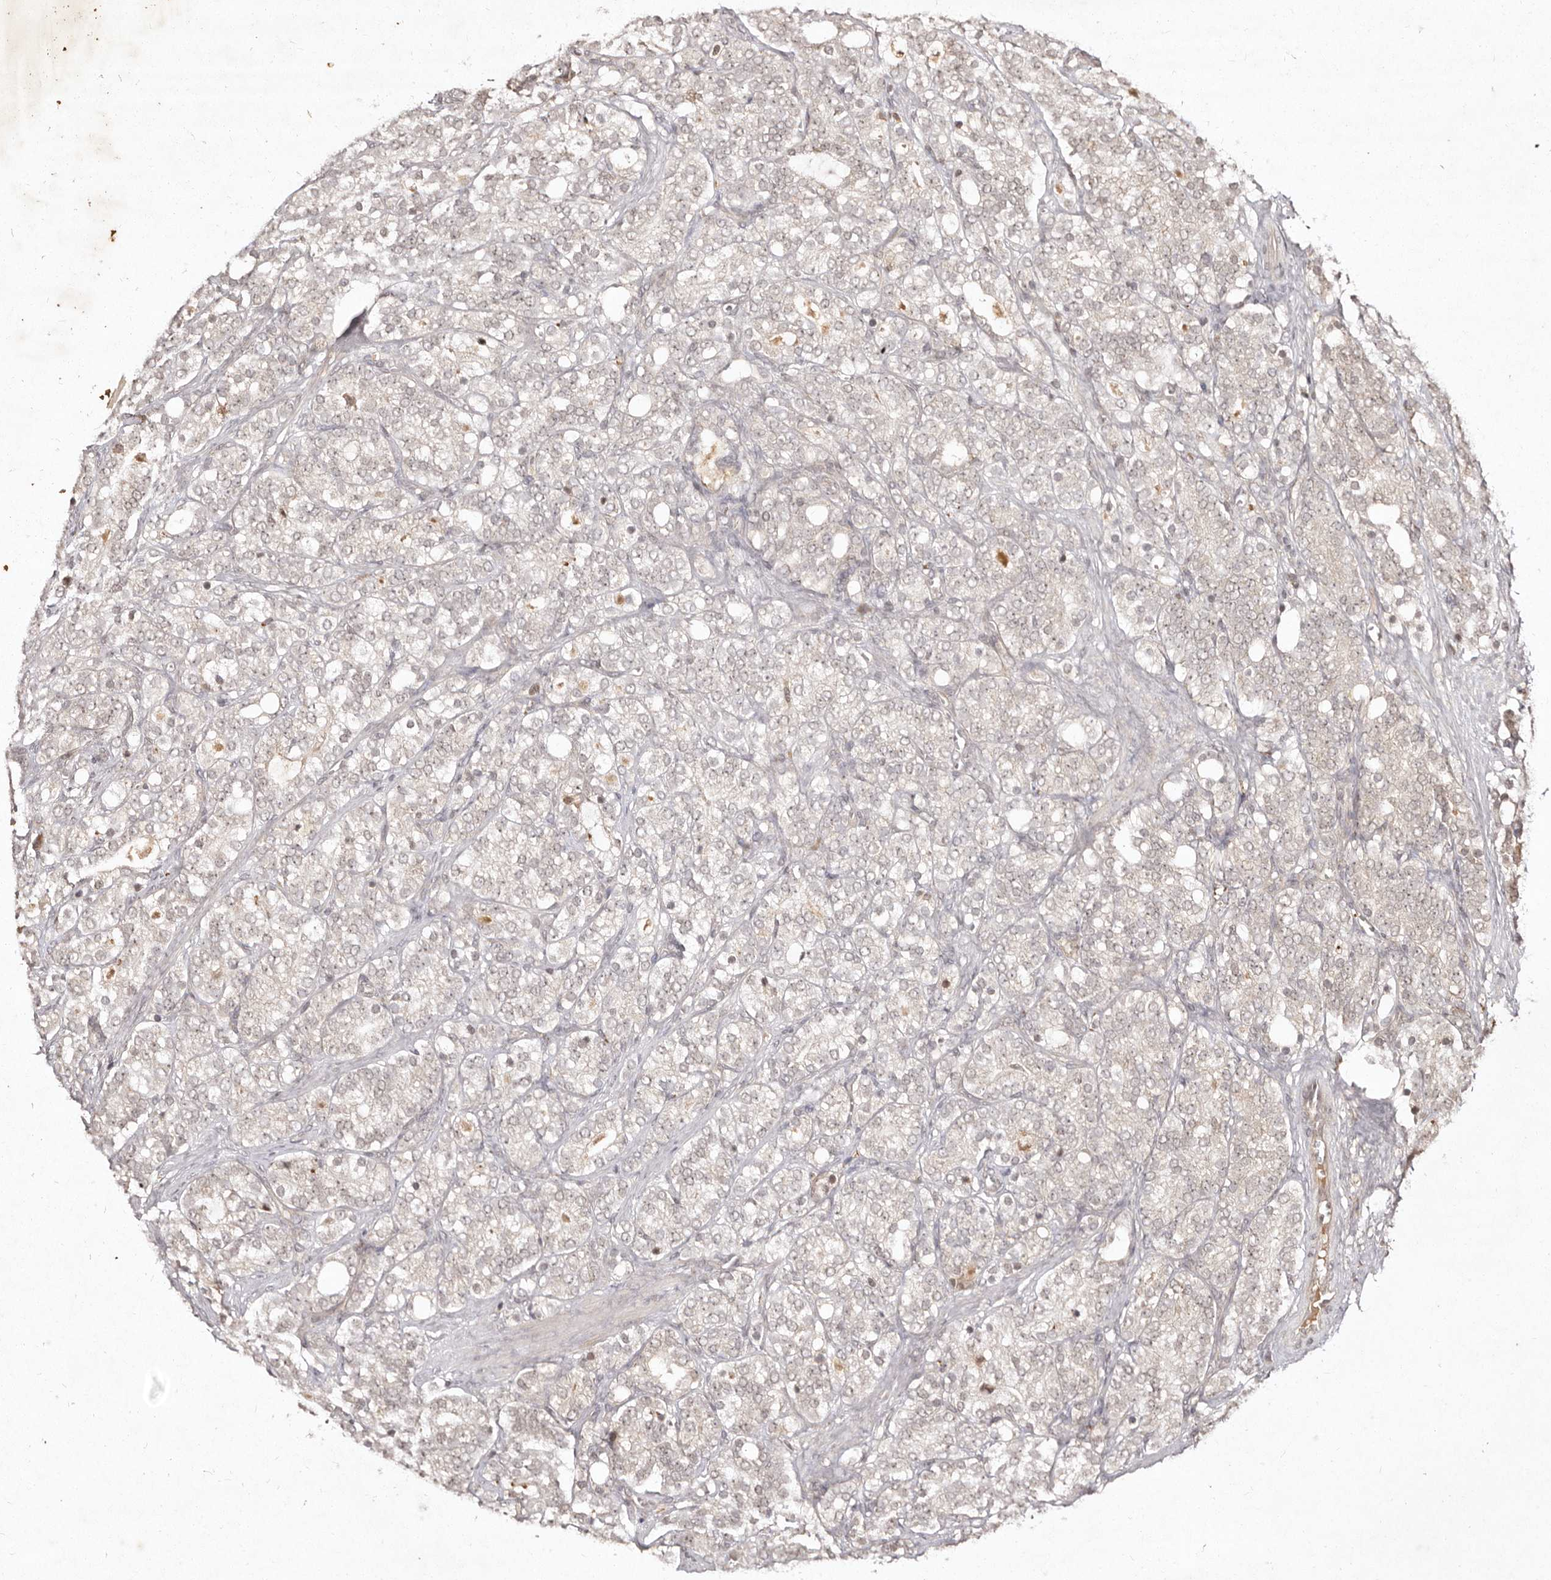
{"staining": {"intensity": "negative", "quantity": "none", "location": "none"}, "tissue": "prostate cancer", "cell_type": "Tumor cells", "image_type": "cancer", "snomed": [{"axis": "morphology", "description": "Adenocarcinoma, High grade"}, {"axis": "topography", "description": "Prostate"}], "caption": "Tumor cells are negative for brown protein staining in prostate adenocarcinoma (high-grade).", "gene": "LCORL", "patient": {"sex": "male", "age": 57}}